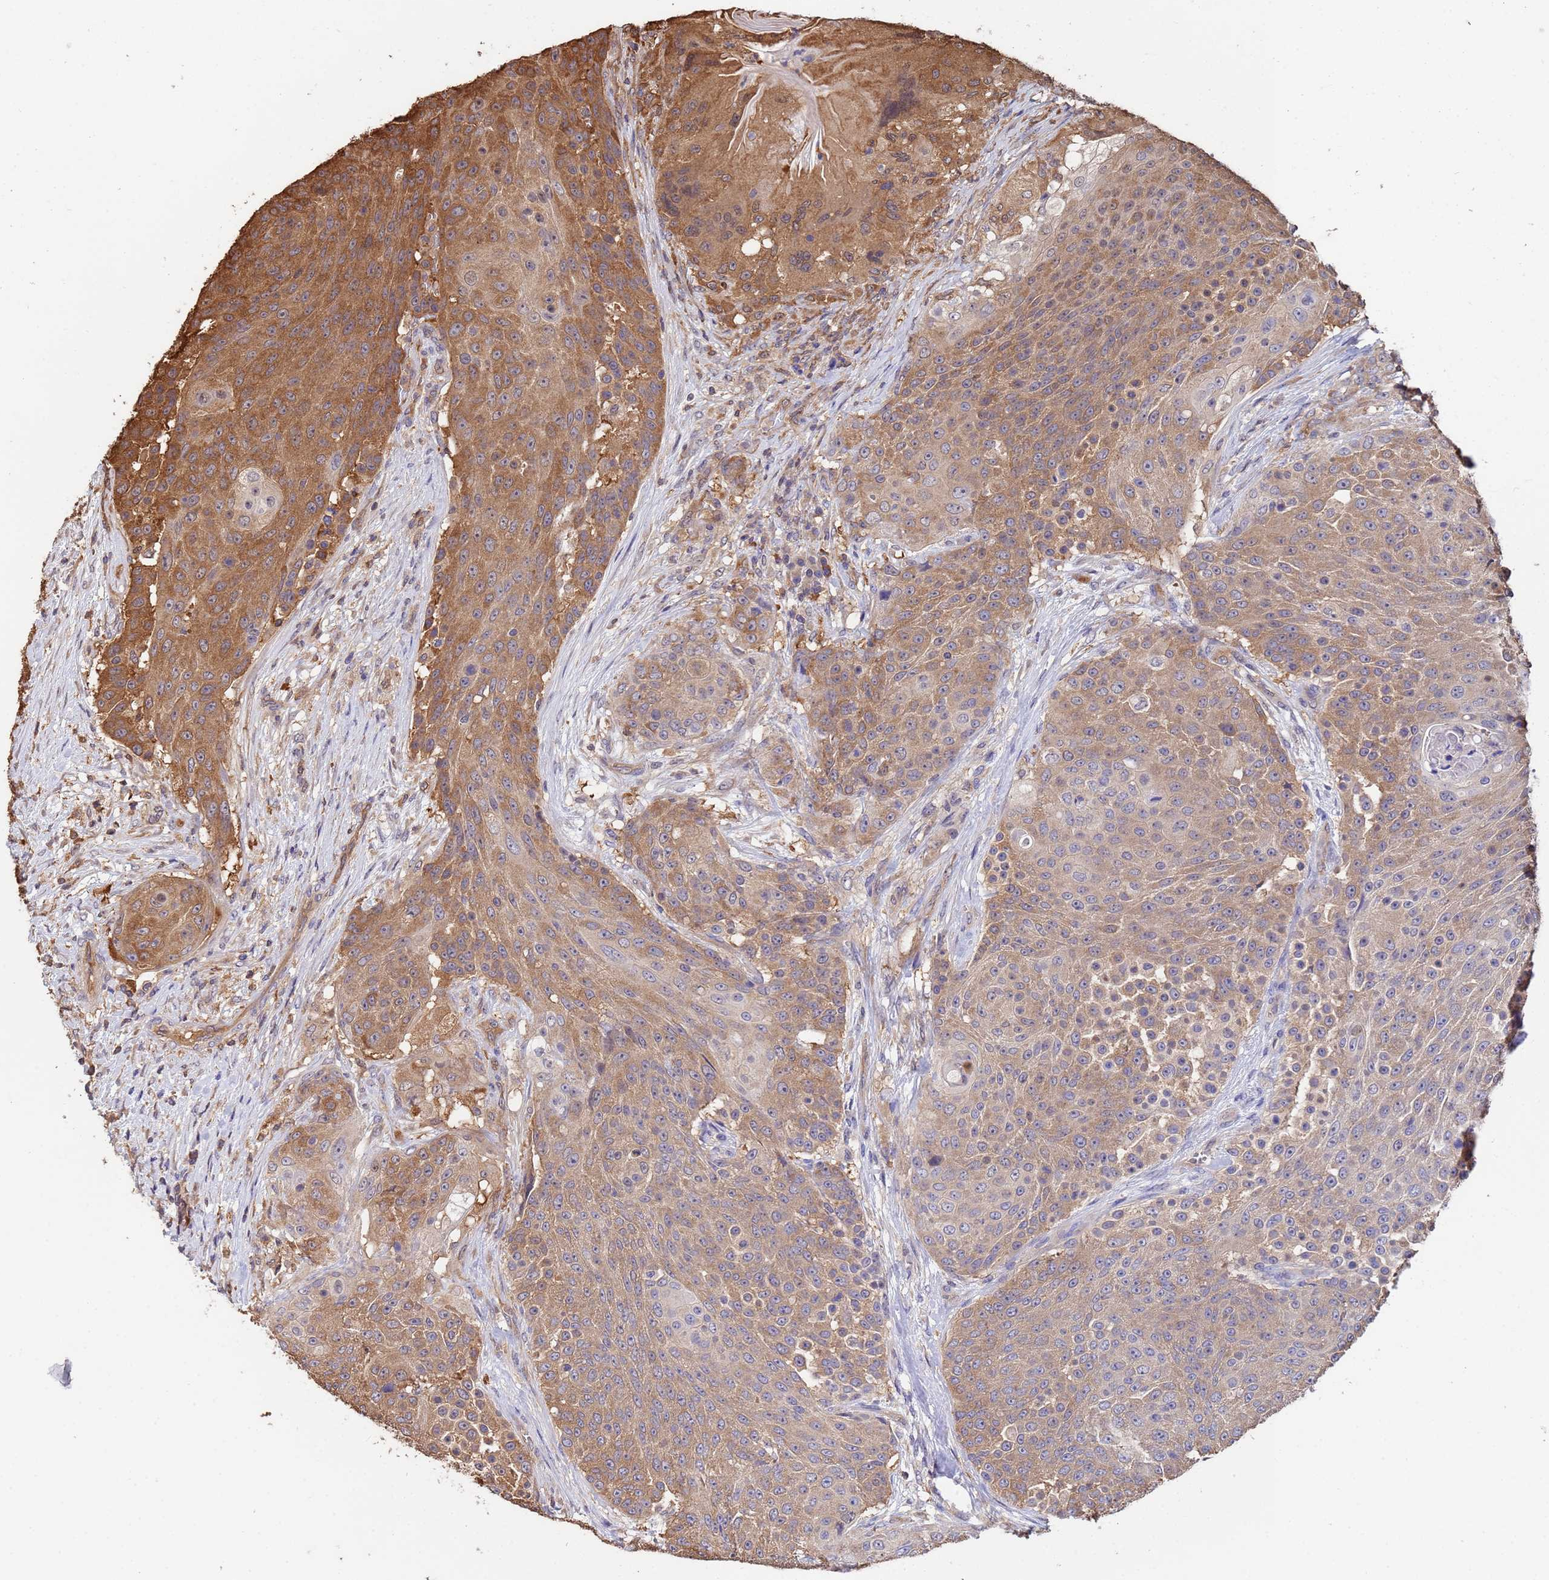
{"staining": {"intensity": "moderate", "quantity": ">75%", "location": "cytoplasmic/membranous"}, "tissue": "urothelial cancer", "cell_type": "Tumor cells", "image_type": "cancer", "snomed": [{"axis": "morphology", "description": "Urothelial carcinoma, High grade"}, {"axis": "topography", "description": "Urinary bladder"}], "caption": "Protein staining of urothelial carcinoma (high-grade) tissue displays moderate cytoplasmic/membranous expression in about >75% of tumor cells.", "gene": "FAM25A", "patient": {"sex": "female", "age": 63}}